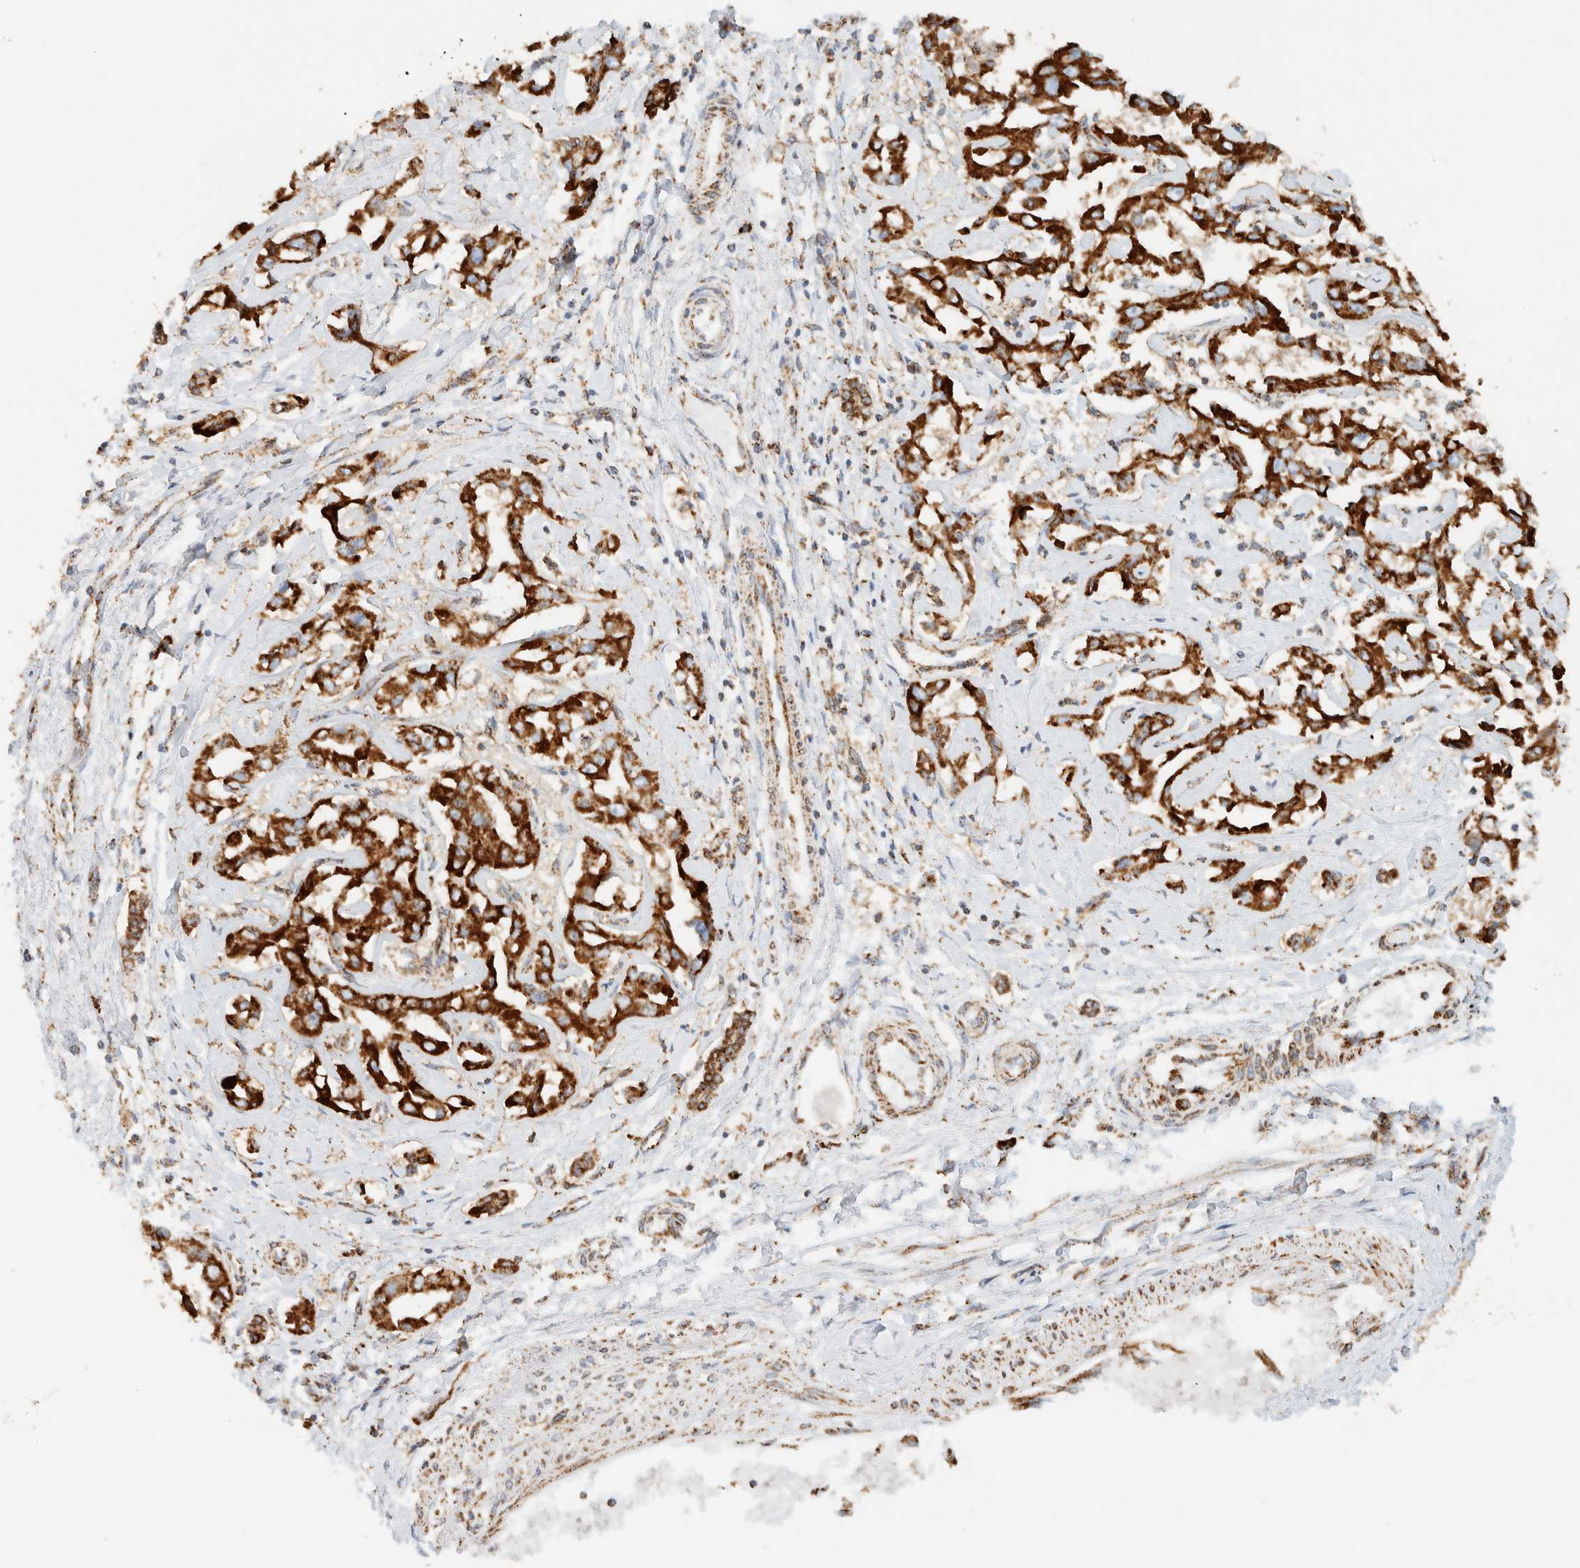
{"staining": {"intensity": "strong", "quantity": ">75%", "location": "cytoplasmic/membranous"}, "tissue": "liver cancer", "cell_type": "Tumor cells", "image_type": "cancer", "snomed": [{"axis": "morphology", "description": "Cholangiocarcinoma"}, {"axis": "topography", "description": "Liver"}], "caption": "The image exhibits immunohistochemical staining of cholangiocarcinoma (liver). There is strong cytoplasmic/membranous staining is appreciated in approximately >75% of tumor cells. The staining was performed using DAB (3,3'-diaminobenzidine) to visualize the protein expression in brown, while the nuclei were stained in blue with hematoxylin (Magnification: 20x).", "gene": "KIFAP3", "patient": {"sex": "male", "age": 59}}